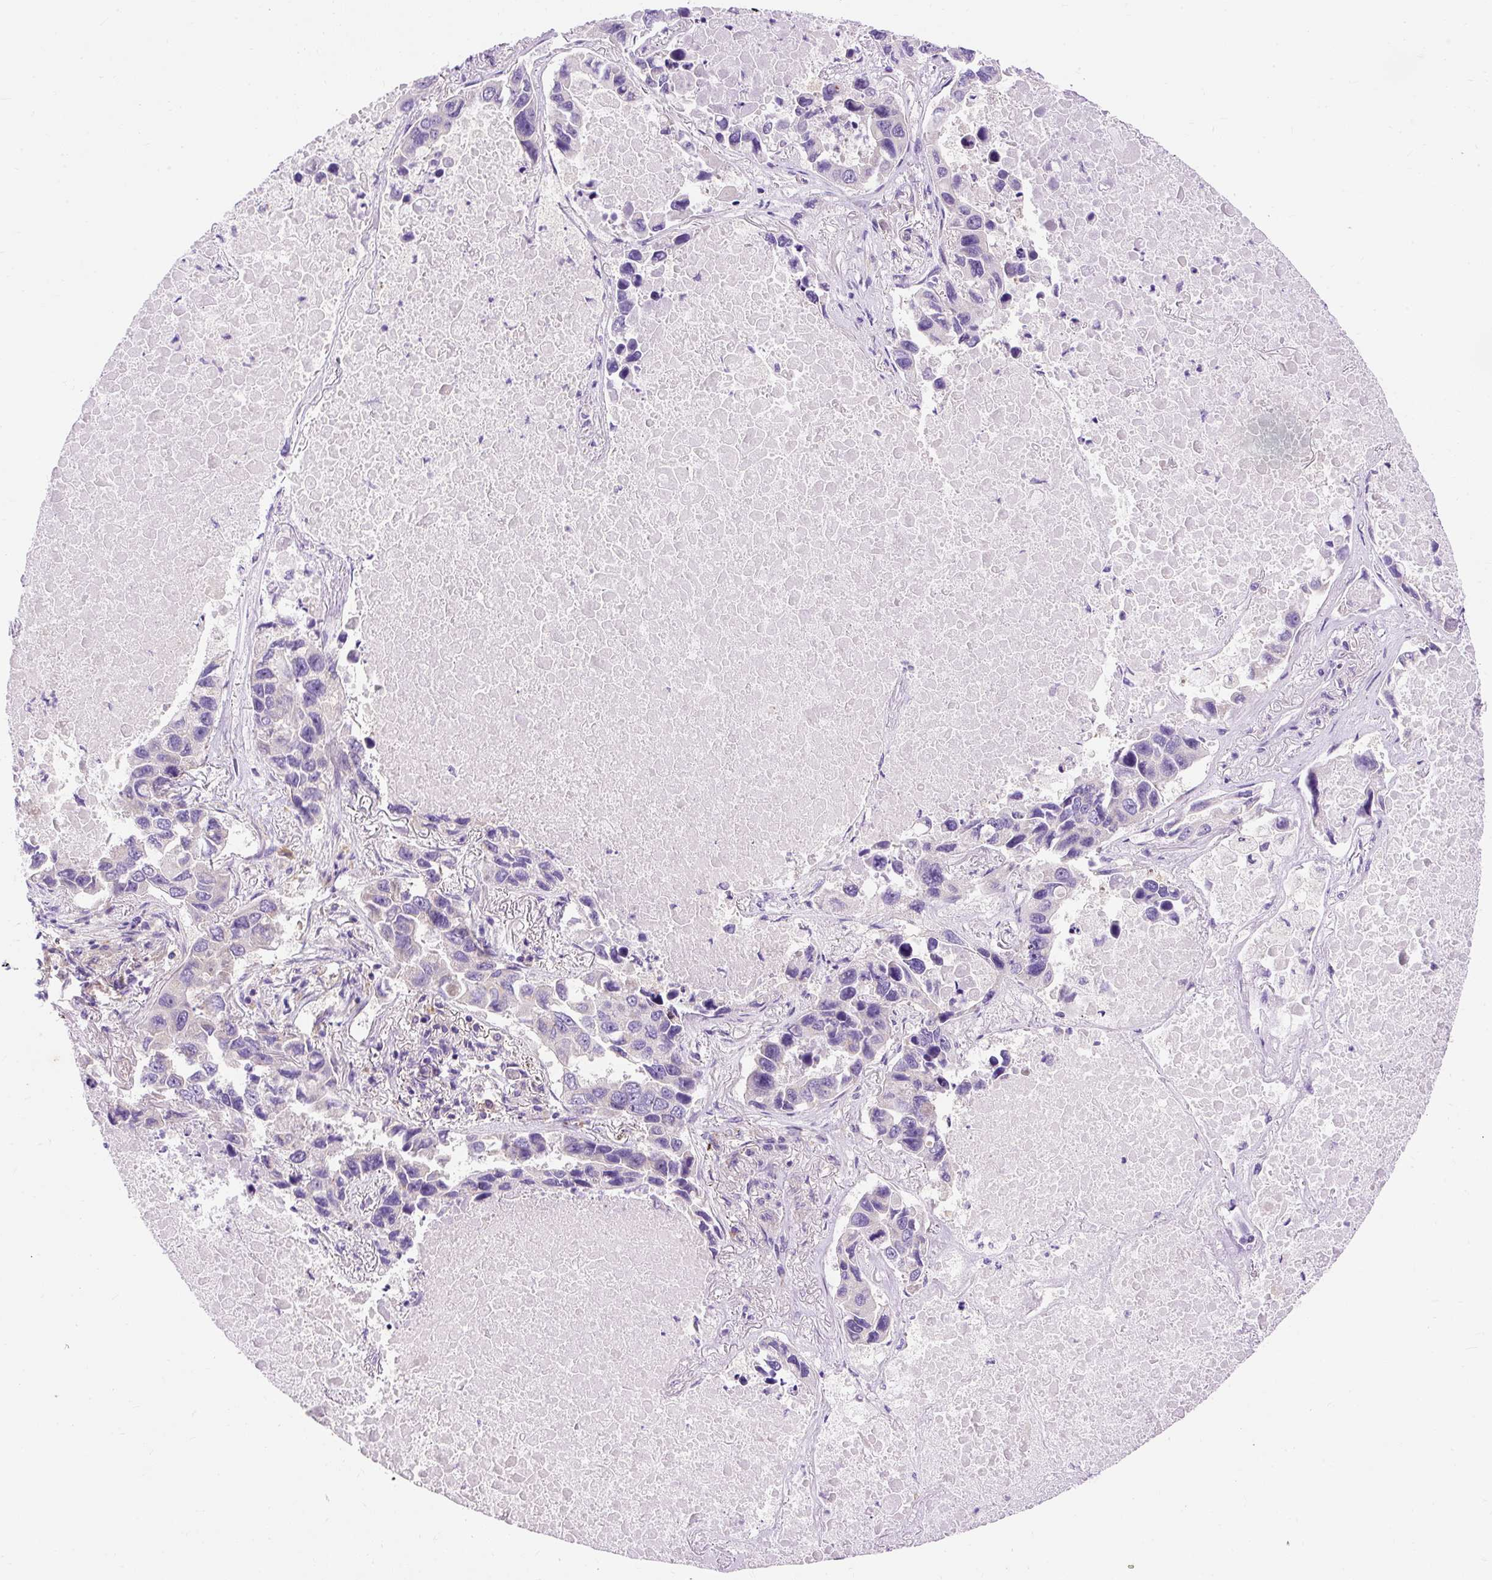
{"staining": {"intensity": "negative", "quantity": "none", "location": "none"}, "tissue": "lung cancer", "cell_type": "Tumor cells", "image_type": "cancer", "snomed": [{"axis": "morphology", "description": "Adenocarcinoma, NOS"}, {"axis": "topography", "description": "Lung"}], "caption": "Tumor cells are negative for protein expression in human lung cancer.", "gene": "OR4K15", "patient": {"sex": "male", "age": 64}}